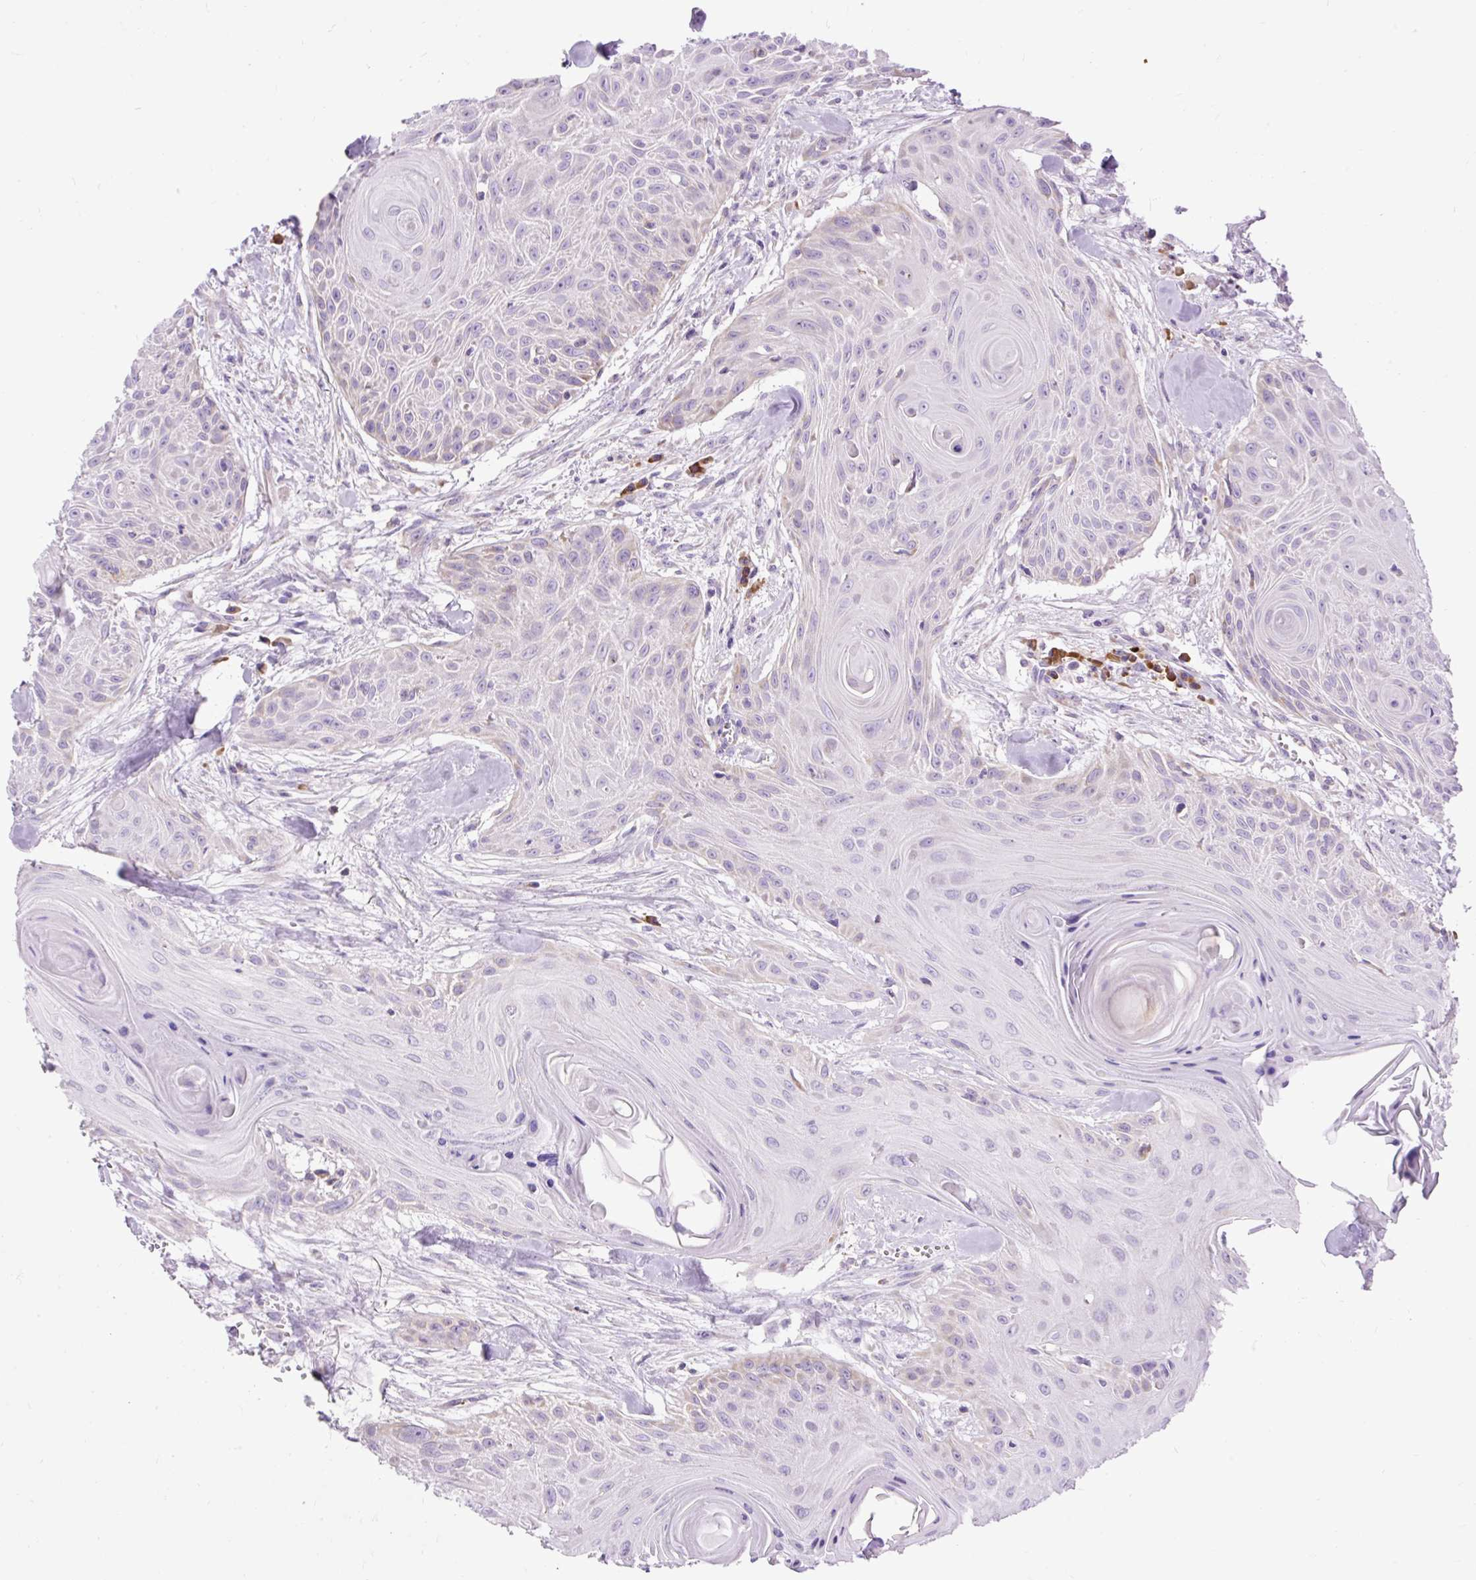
{"staining": {"intensity": "negative", "quantity": "none", "location": "none"}, "tissue": "head and neck cancer", "cell_type": "Tumor cells", "image_type": "cancer", "snomed": [{"axis": "morphology", "description": "Squamous cell carcinoma, NOS"}, {"axis": "topography", "description": "Lymph node"}, {"axis": "topography", "description": "Salivary gland"}, {"axis": "topography", "description": "Head-Neck"}], "caption": "This is an immunohistochemistry histopathology image of head and neck cancer. There is no expression in tumor cells.", "gene": "SYBU", "patient": {"sex": "female", "age": 74}}